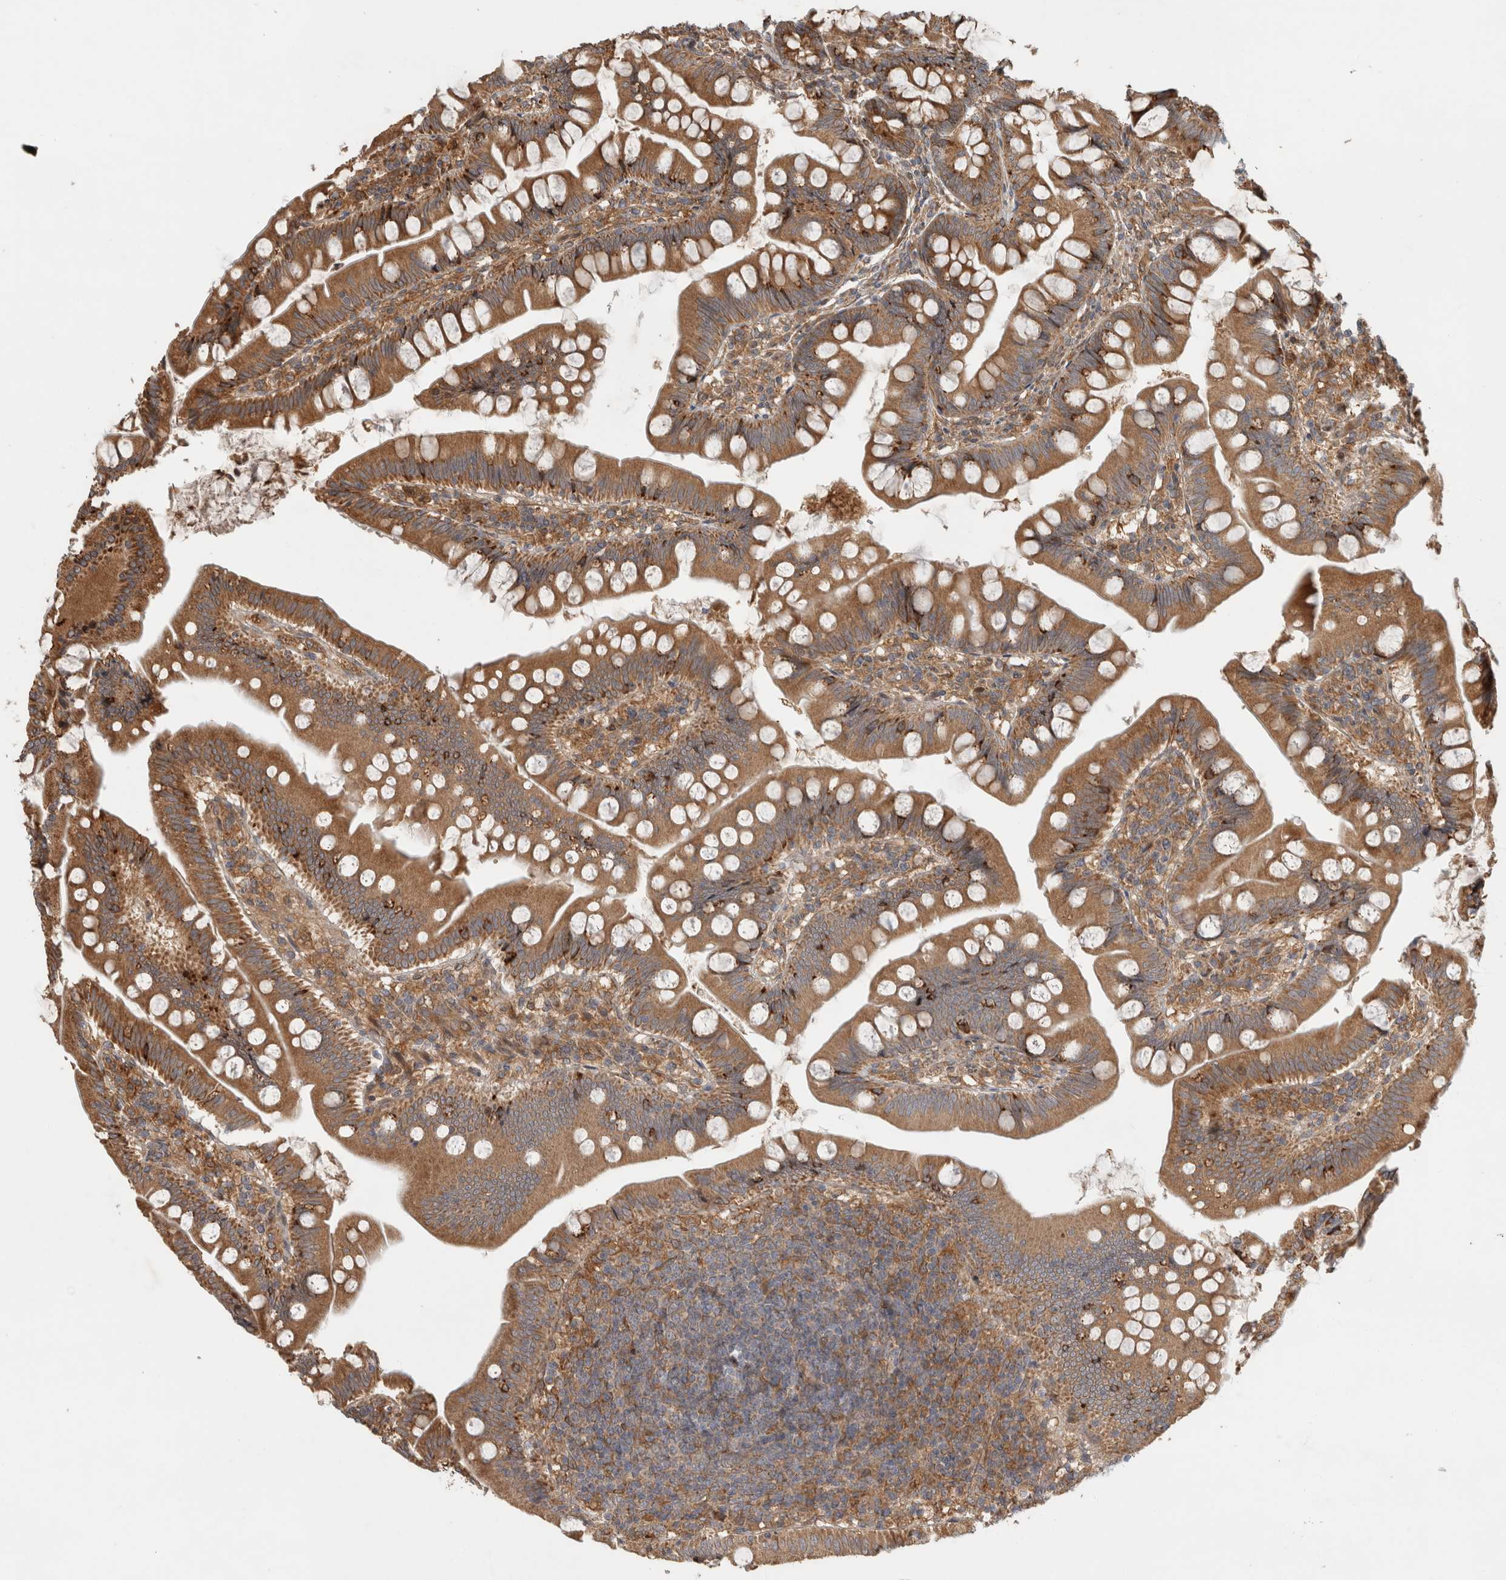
{"staining": {"intensity": "strong", "quantity": ">75%", "location": "cytoplasmic/membranous"}, "tissue": "small intestine", "cell_type": "Glandular cells", "image_type": "normal", "snomed": [{"axis": "morphology", "description": "Normal tissue, NOS"}, {"axis": "topography", "description": "Small intestine"}], "caption": "Immunohistochemistry image of benign human small intestine stained for a protein (brown), which displays high levels of strong cytoplasmic/membranous positivity in about >75% of glandular cells.", "gene": "TUBD1", "patient": {"sex": "male", "age": 7}}